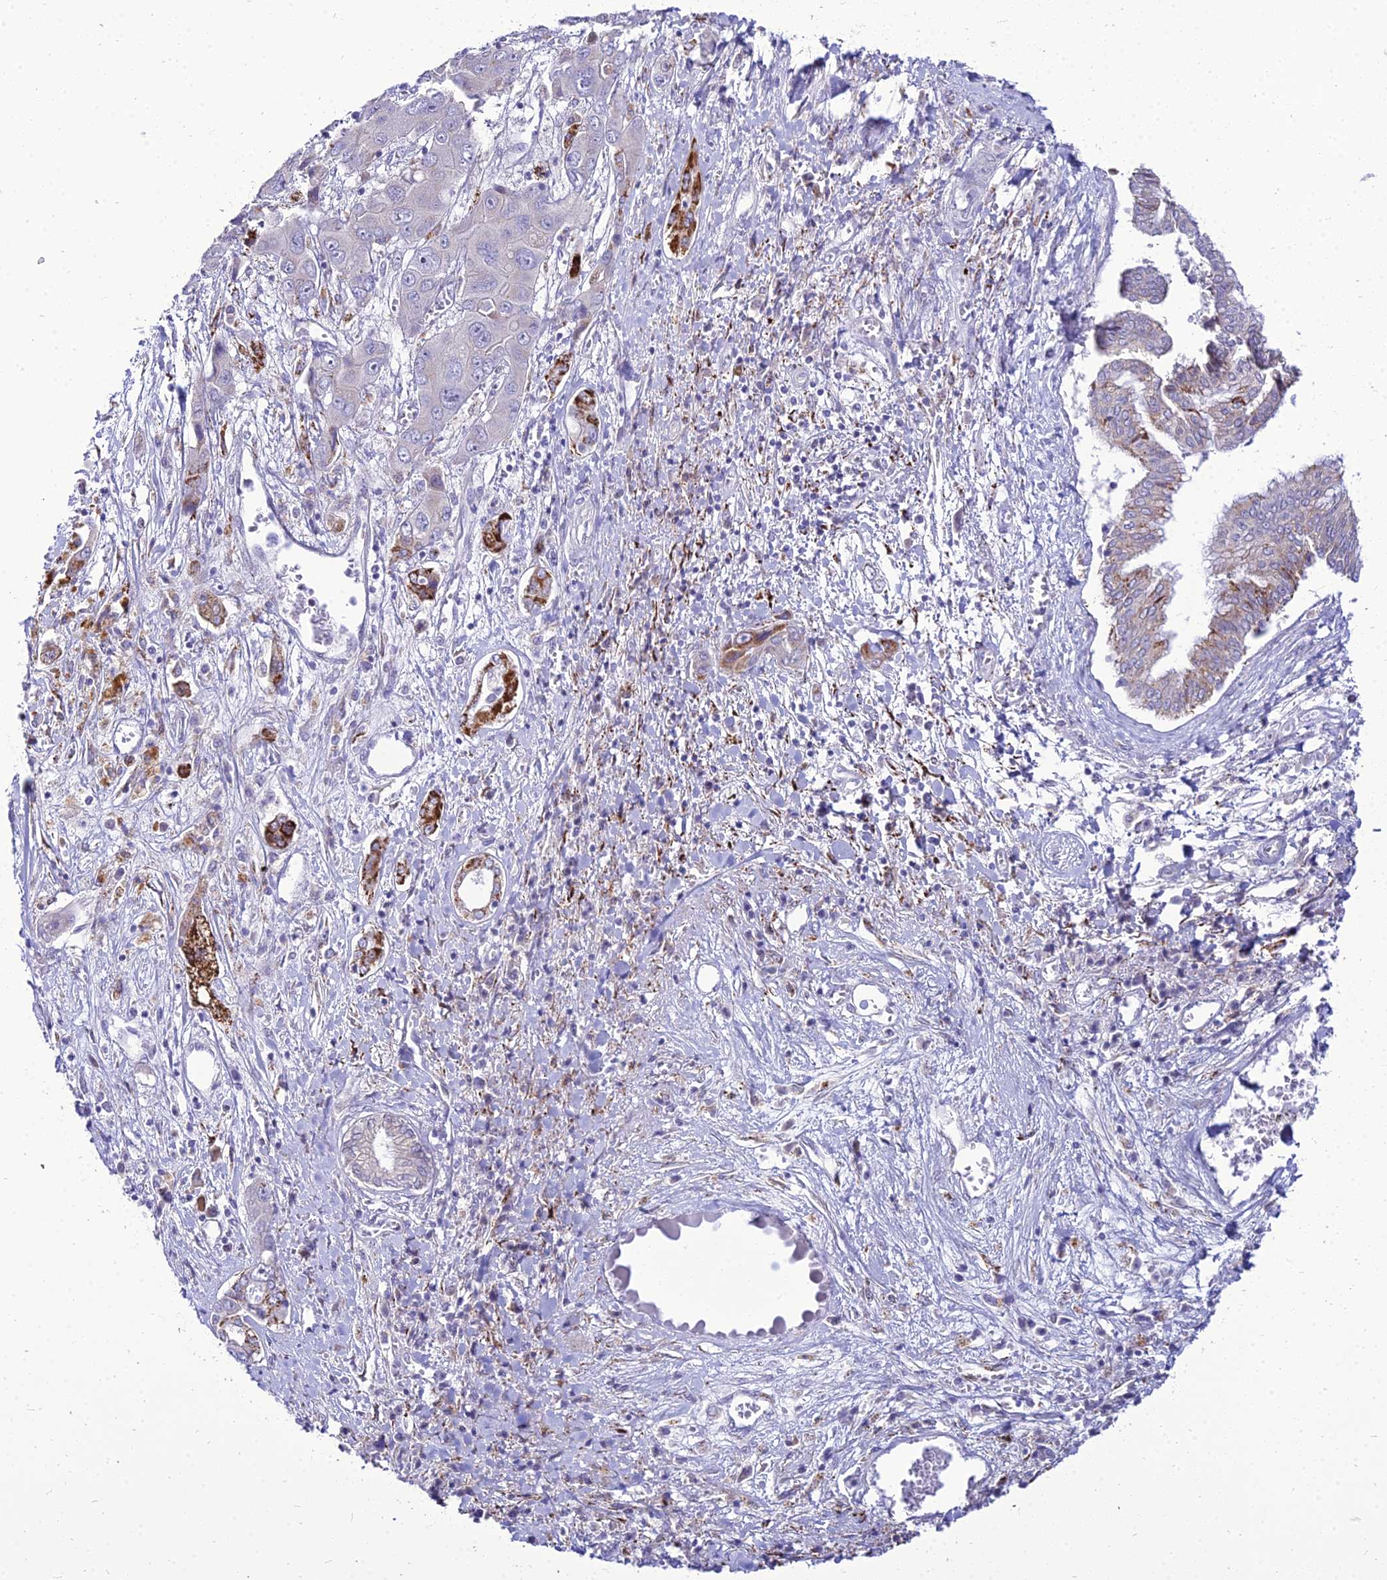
{"staining": {"intensity": "moderate", "quantity": "<25%", "location": "cytoplasmic/membranous"}, "tissue": "liver cancer", "cell_type": "Tumor cells", "image_type": "cancer", "snomed": [{"axis": "morphology", "description": "Cholangiocarcinoma"}, {"axis": "topography", "description": "Liver"}], "caption": "The immunohistochemical stain labels moderate cytoplasmic/membranous expression in tumor cells of cholangiocarcinoma (liver) tissue. (DAB = brown stain, brightfield microscopy at high magnification).", "gene": "C6orf163", "patient": {"sex": "male", "age": 67}}